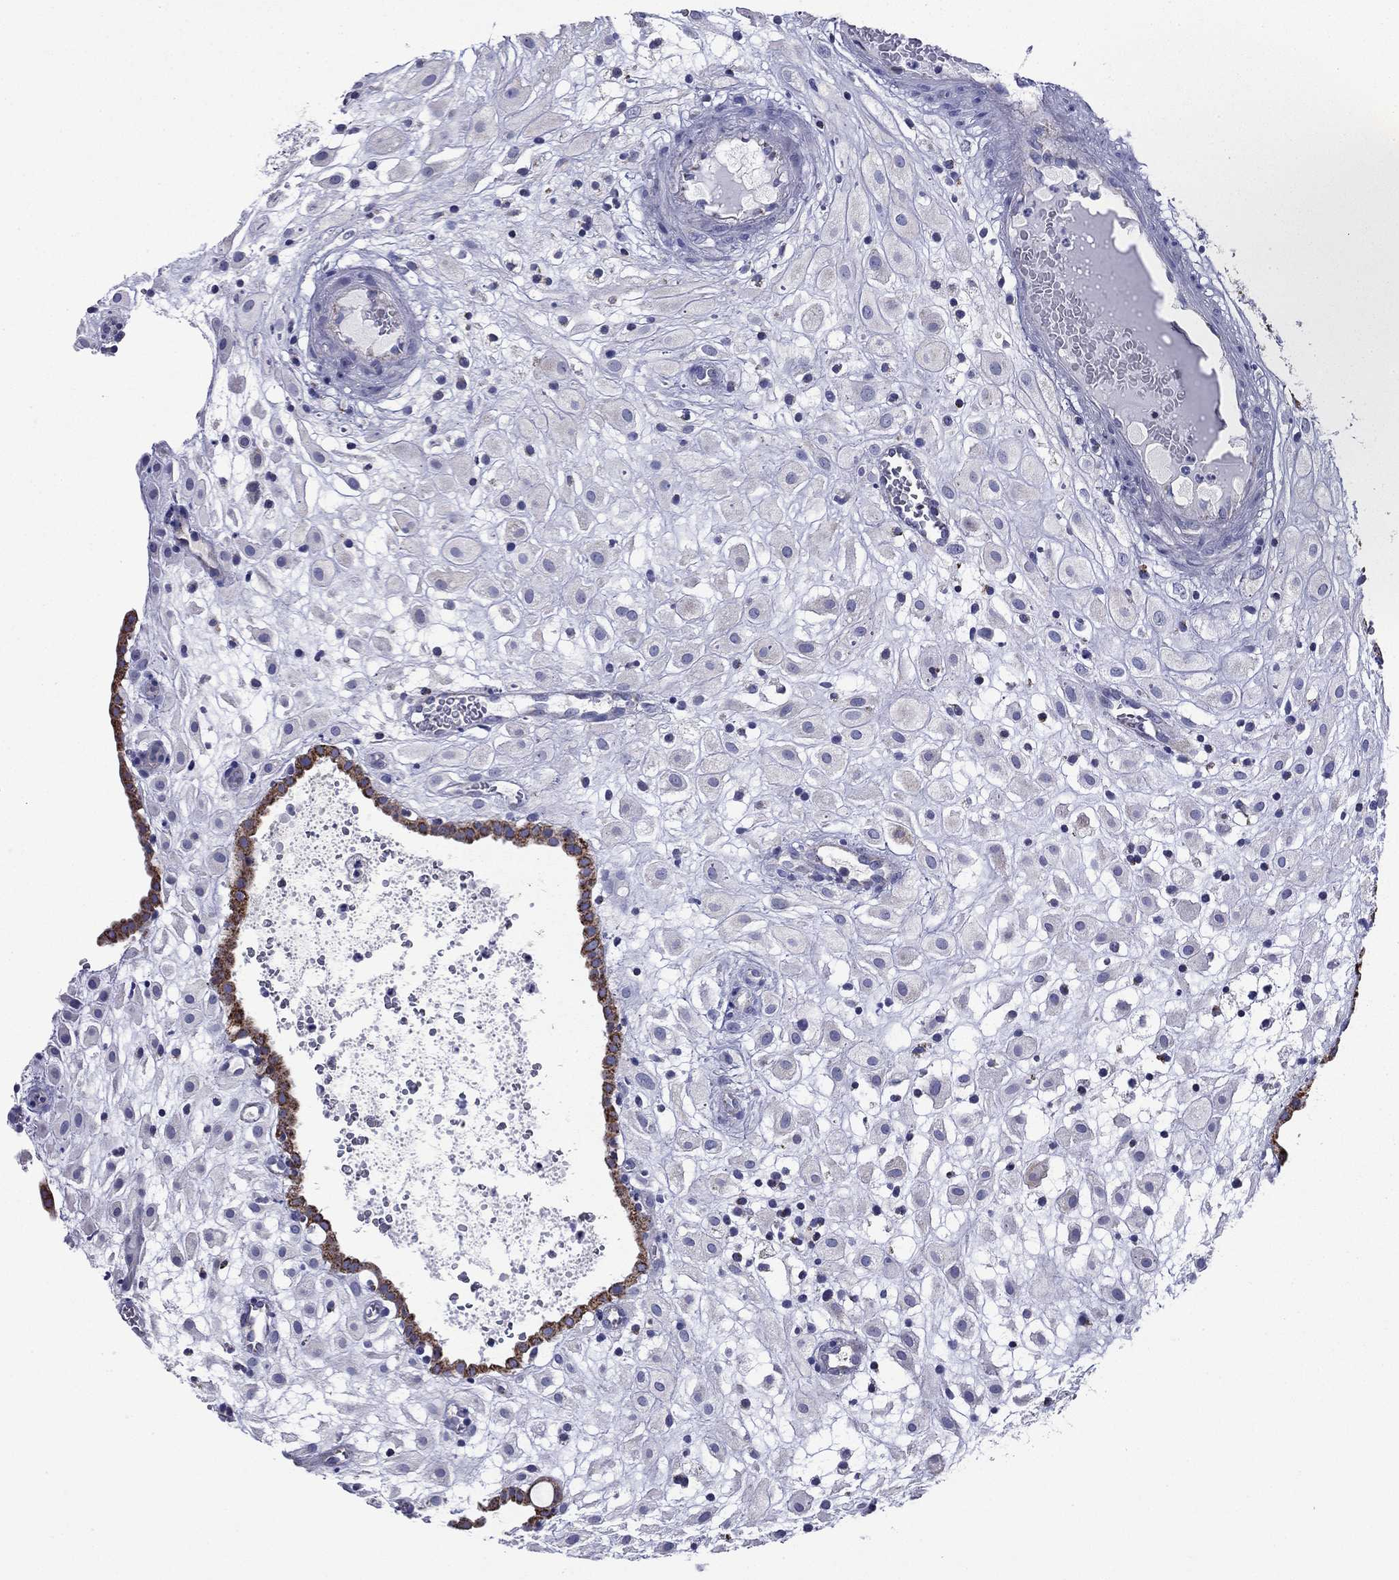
{"staining": {"intensity": "negative", "quantity": "none", "location": "none"}, "tissue": "placenta", "cell_type": "Decidual cells", "image_type": "normal", "snomed": [{"axis": "morphology", "description": "Normal tissue, NOS"}, {"axis": "topography", "description": "Placenta"}], "caption": "An immunohistochemistry photomicrograph of normal placenta is shown. There is no staining in decidual cells of placenta. (DAB (3,3'-diaminobenzidine) immunohistochemistry (IHC), high magnification).", "gene": "ACADSB", "patient": {"sex": "female", "age": 24}}